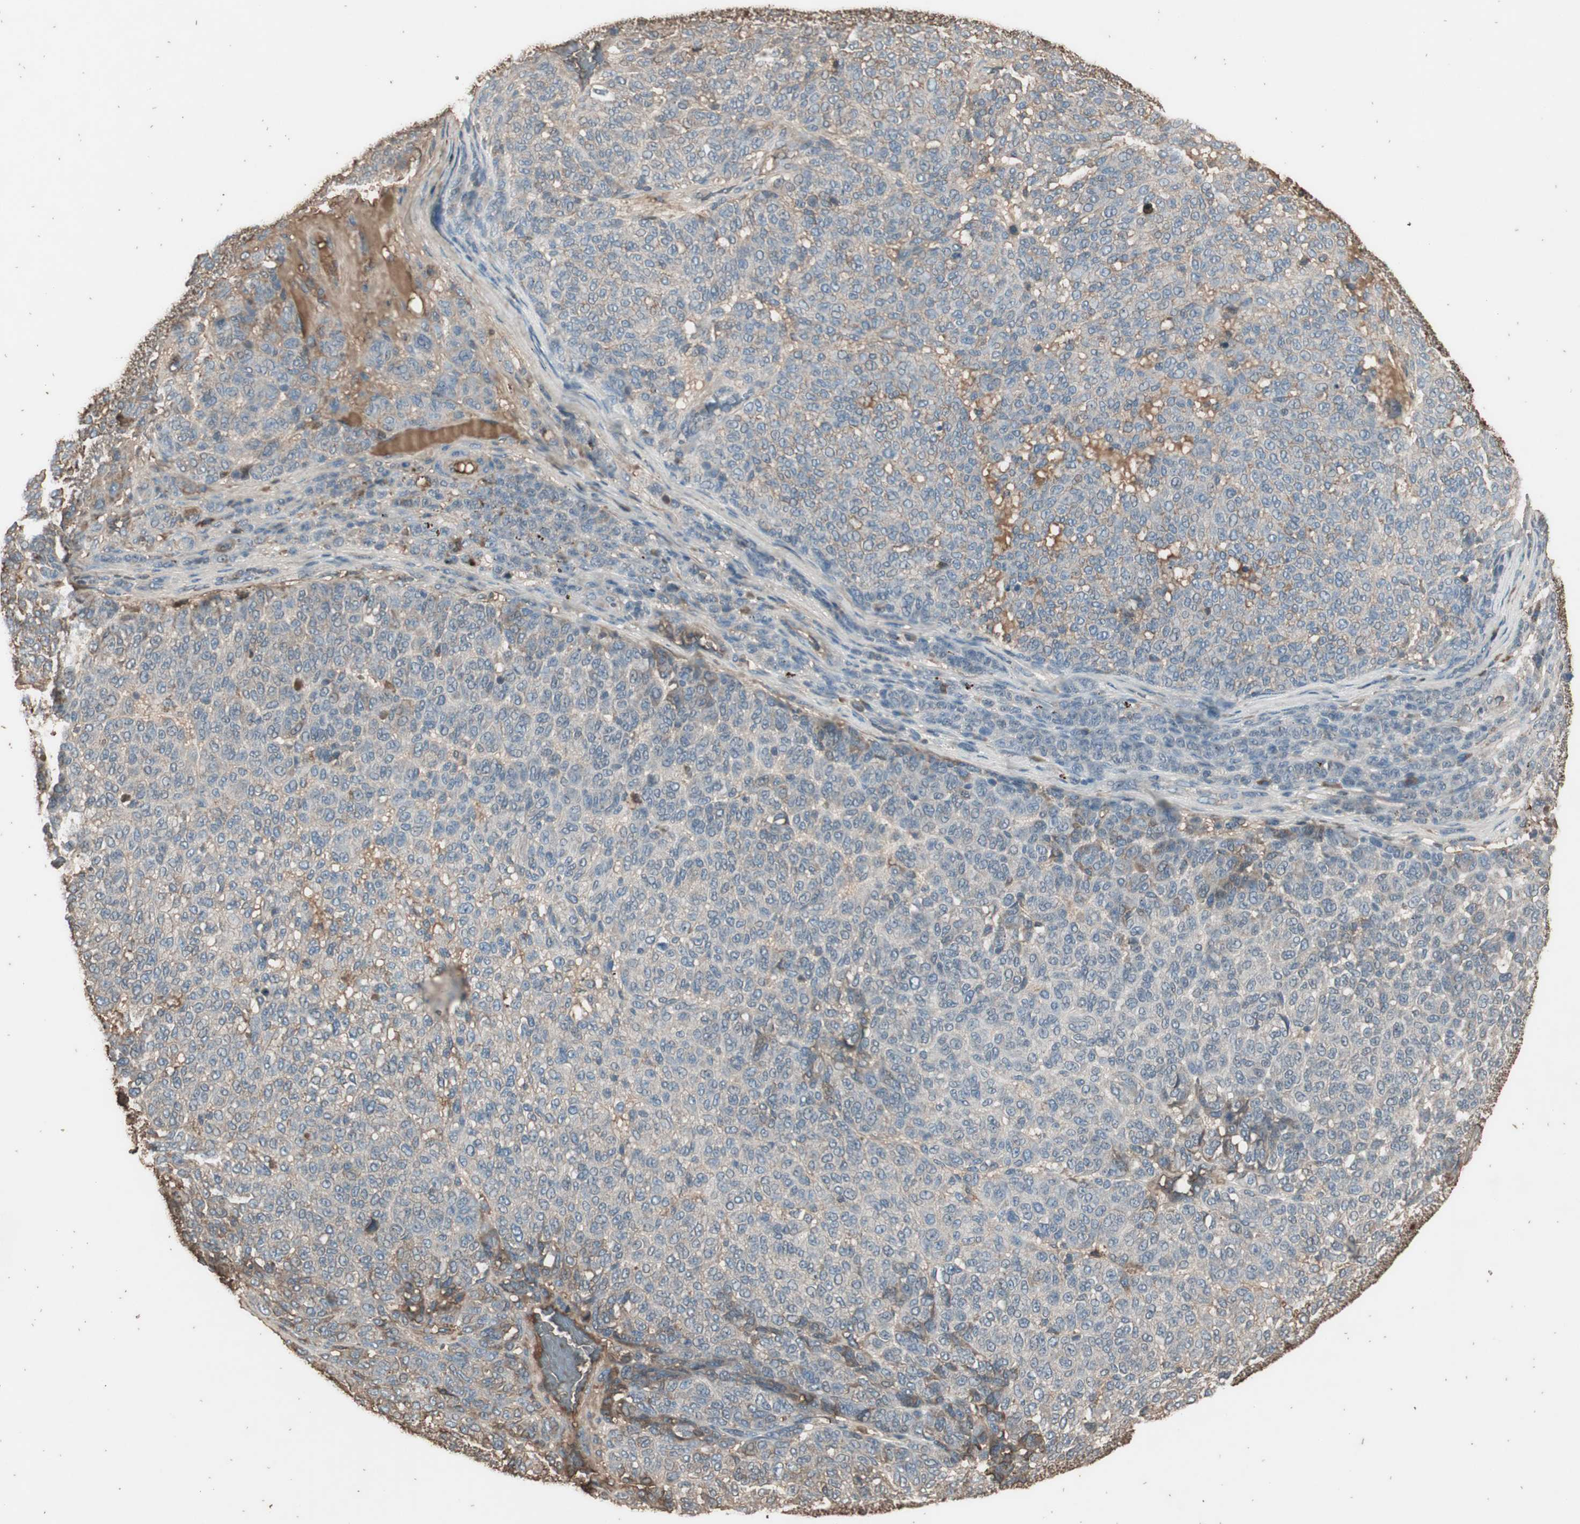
{"staining": {"intensity": "negative", "quantity": "none", "location": "none"}, "tissue": "melanoma", "cell_type": "Tumor cells", "image_type": "cancer", "snomed": [{"axis": "morphology", "description": "Malignant melanoma, NOS"}, {"axis": "topography", "description": "Skin"}], "caption": "Malignant melanoma was stained to show a protein in brown. There is no significant expression in tumor cells.", "gene": "MMP14", "patient": {"sex": "male", "age": 59}}